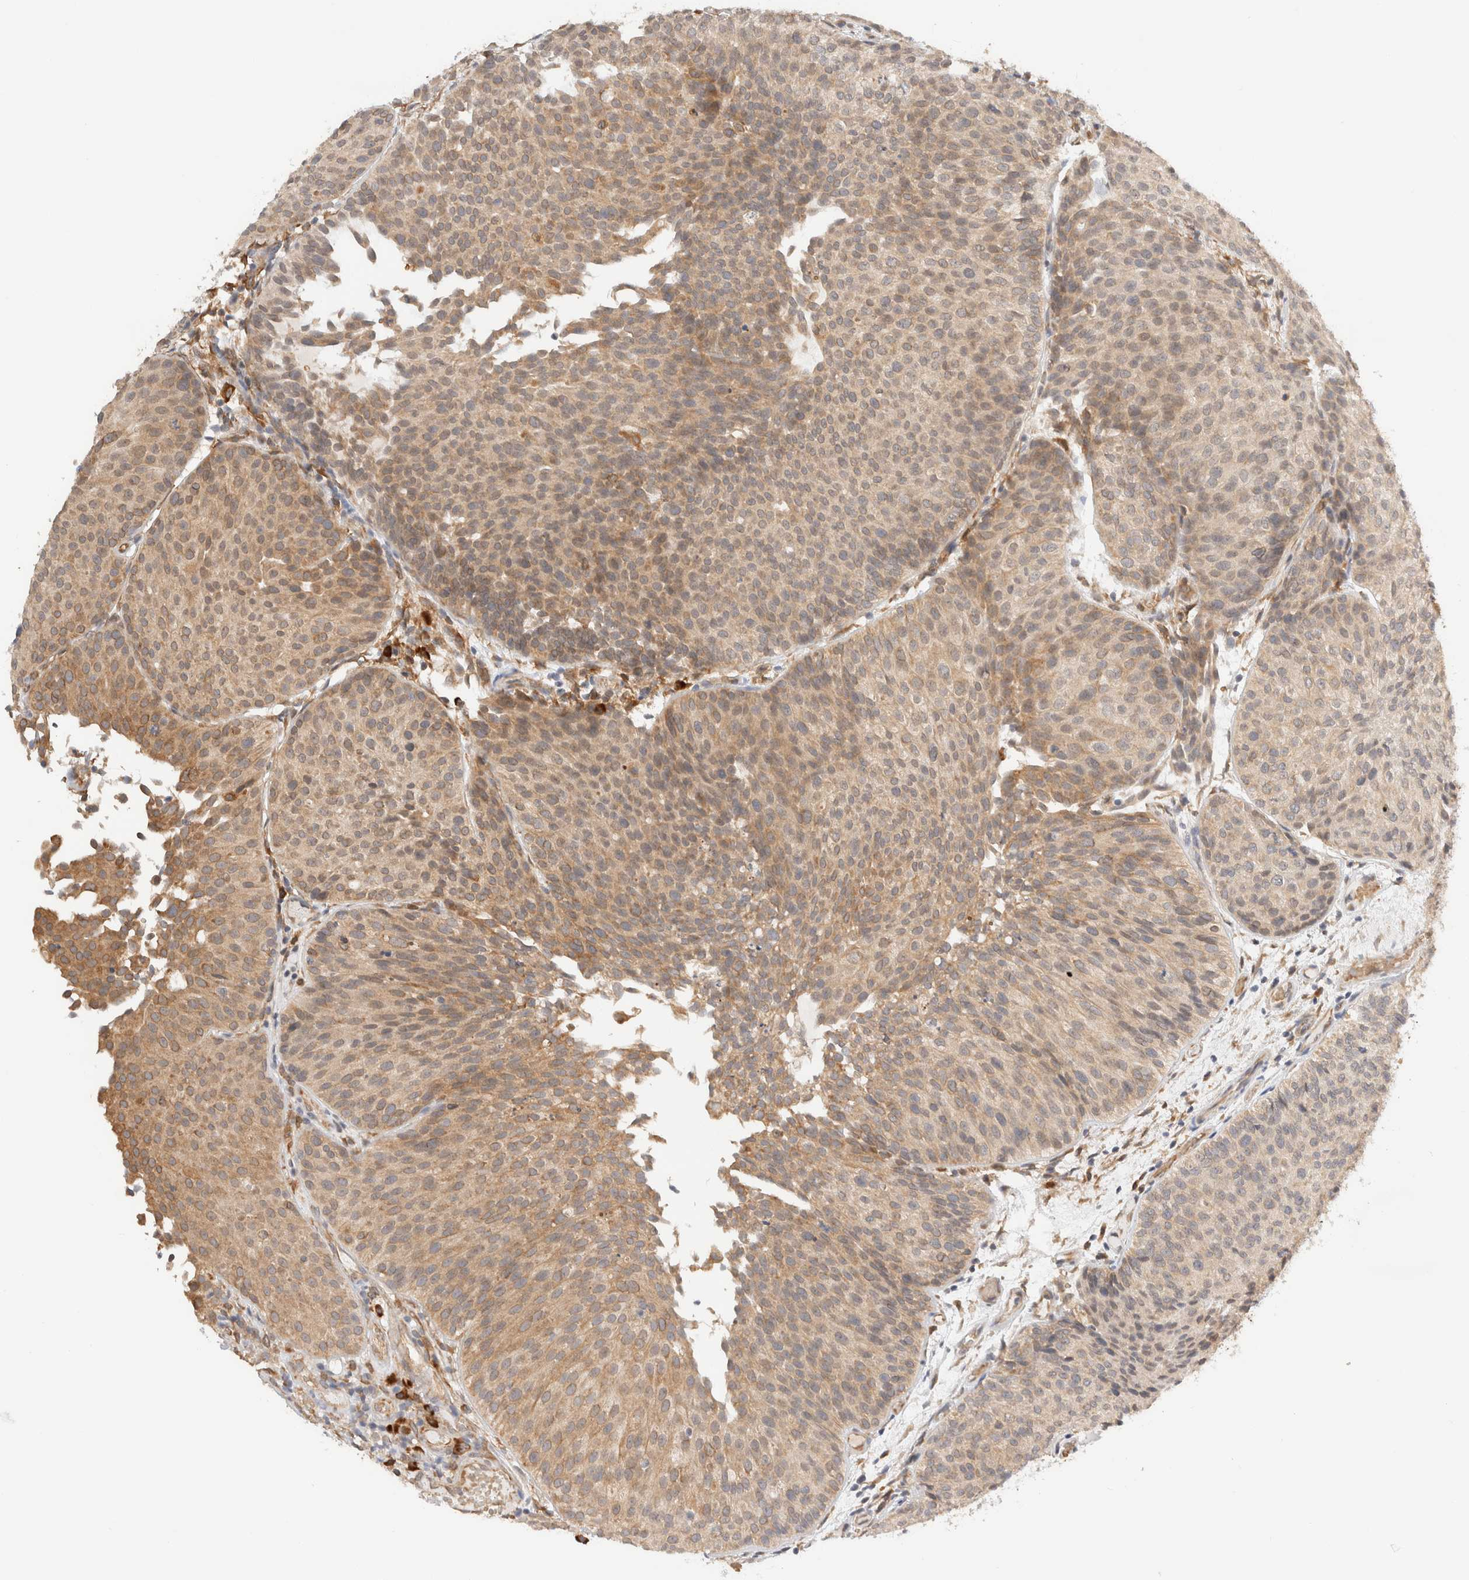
{"staining": {"intensity": "moderate", "quantity": ">75%", "location": "cytoplasmic/membranous"}, "tissue": "urothelial cancer", "cell_type": "Tumor cells", "image_type": "cancer", "snomed": [{"axis": "morphology", "description": "Urothelial carcinoma, Low grade"}, {"axis": "topography", "description": "Urinary bladder"}], "caption": "Urothelial carcinoma (low-grade) stained with a protein marker exhibits moderate staining in tumor cells.", "gene": "SYVN1", "patient": {"sex": "male", "age": 86}}